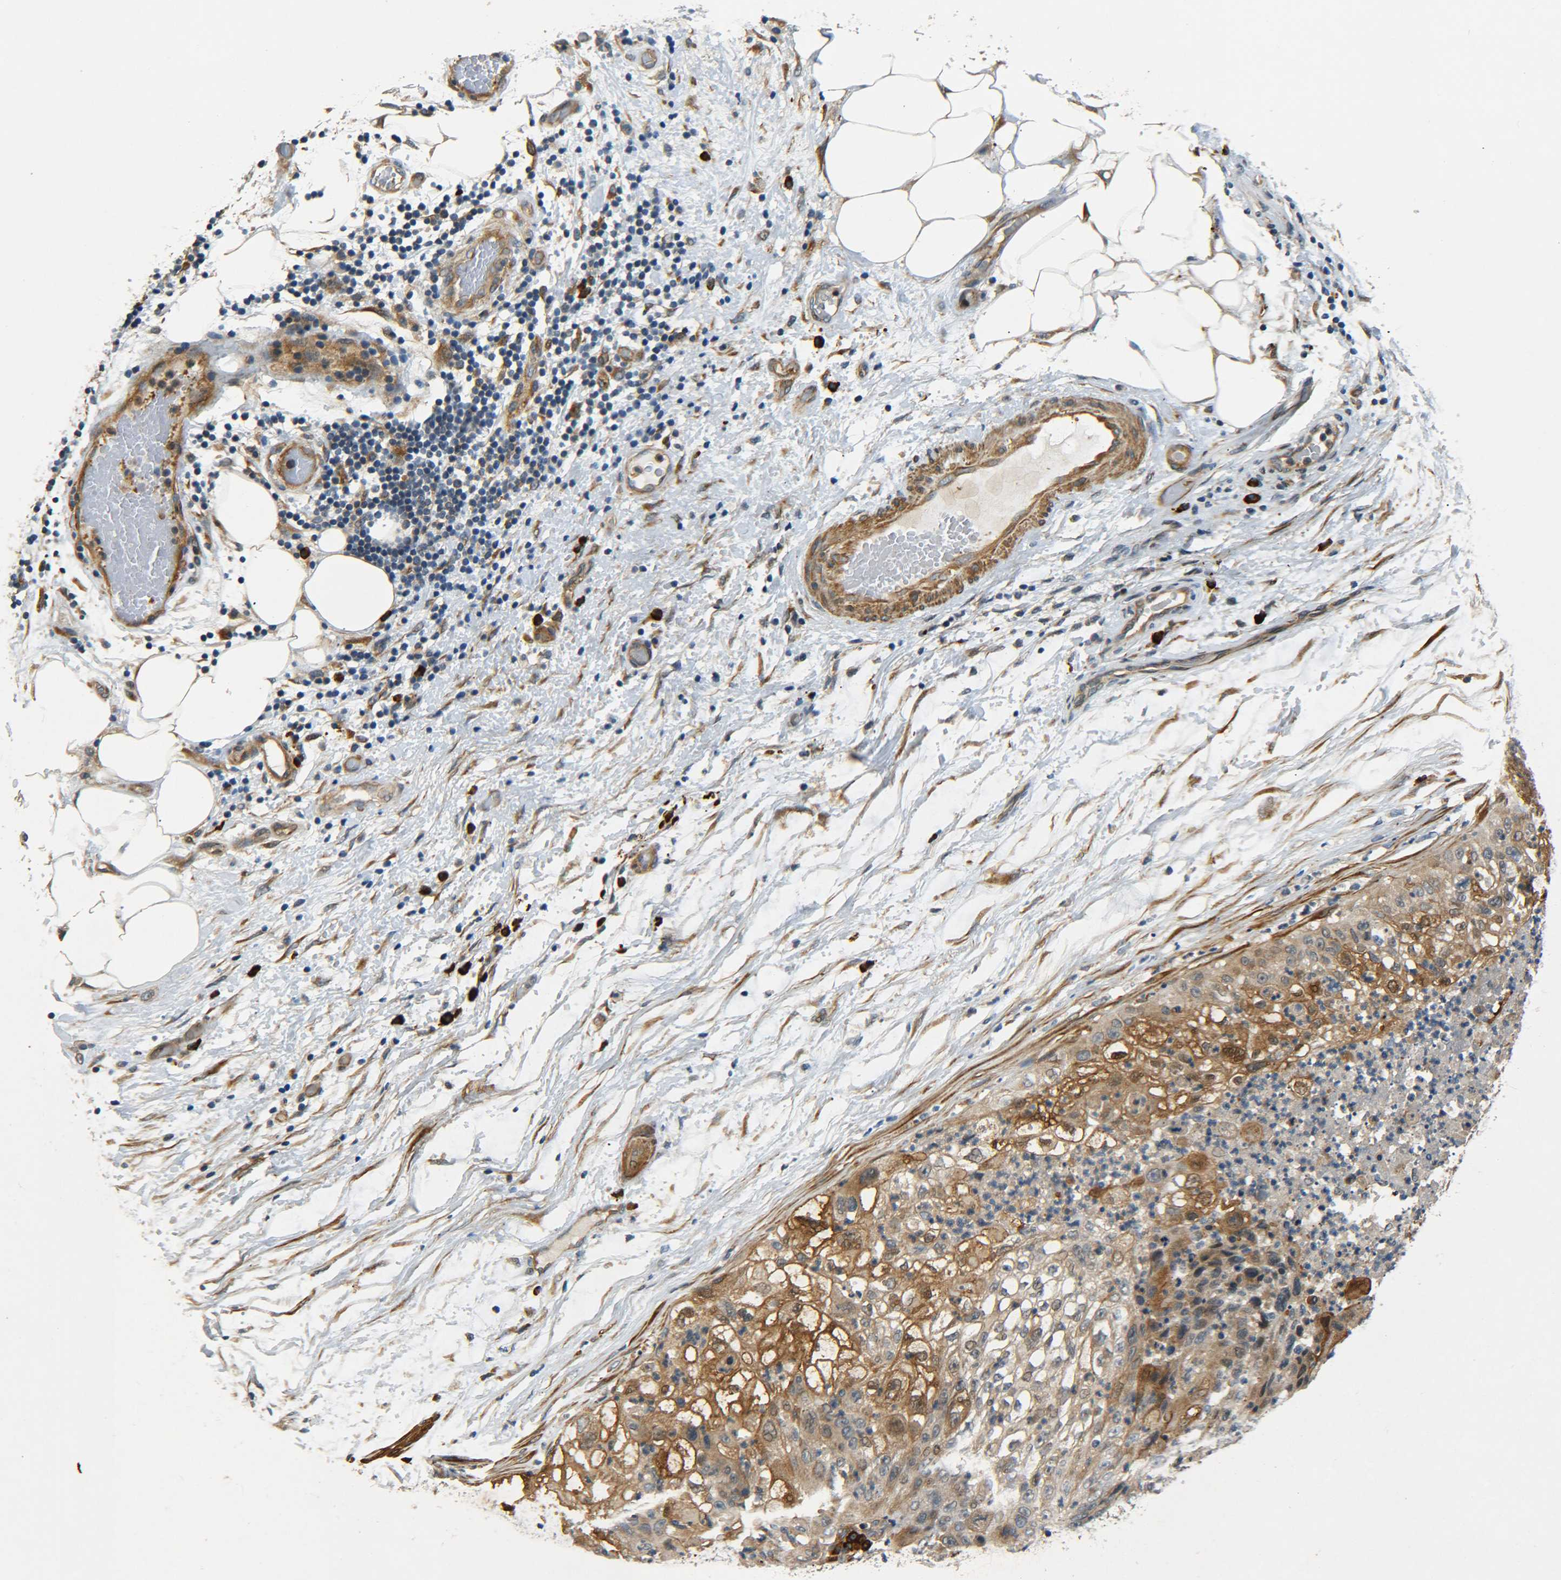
{"staining": {"intensity": "moderate", "quantity": ">75%", "location": "cytoplasmic/membranous,nuclear"}, "tissue": "lung cancer", "cell_type": "Tumor cells", "image_type": "cancer", "snomed": [{"axis": "morphology", "description": "Inflammation, NOS"}, {"axis": "morphology", "description": "Squamous cell carcinoma, NOS"}, {"axis": "topography", "description": "Lymph node"}, {"axis": "topography", "description": "Soft tissue"}, {"axis": "topography", "description": "Lung"}], "caption": "About >75% of tumor cells in human lung cancer display moderate cytoplasmic/membranous and nuclear protein staining as visualized by brown immunohistochemical staining.", "gene": "MEIS1", "patient": {"sex": "male", "age": 66}}